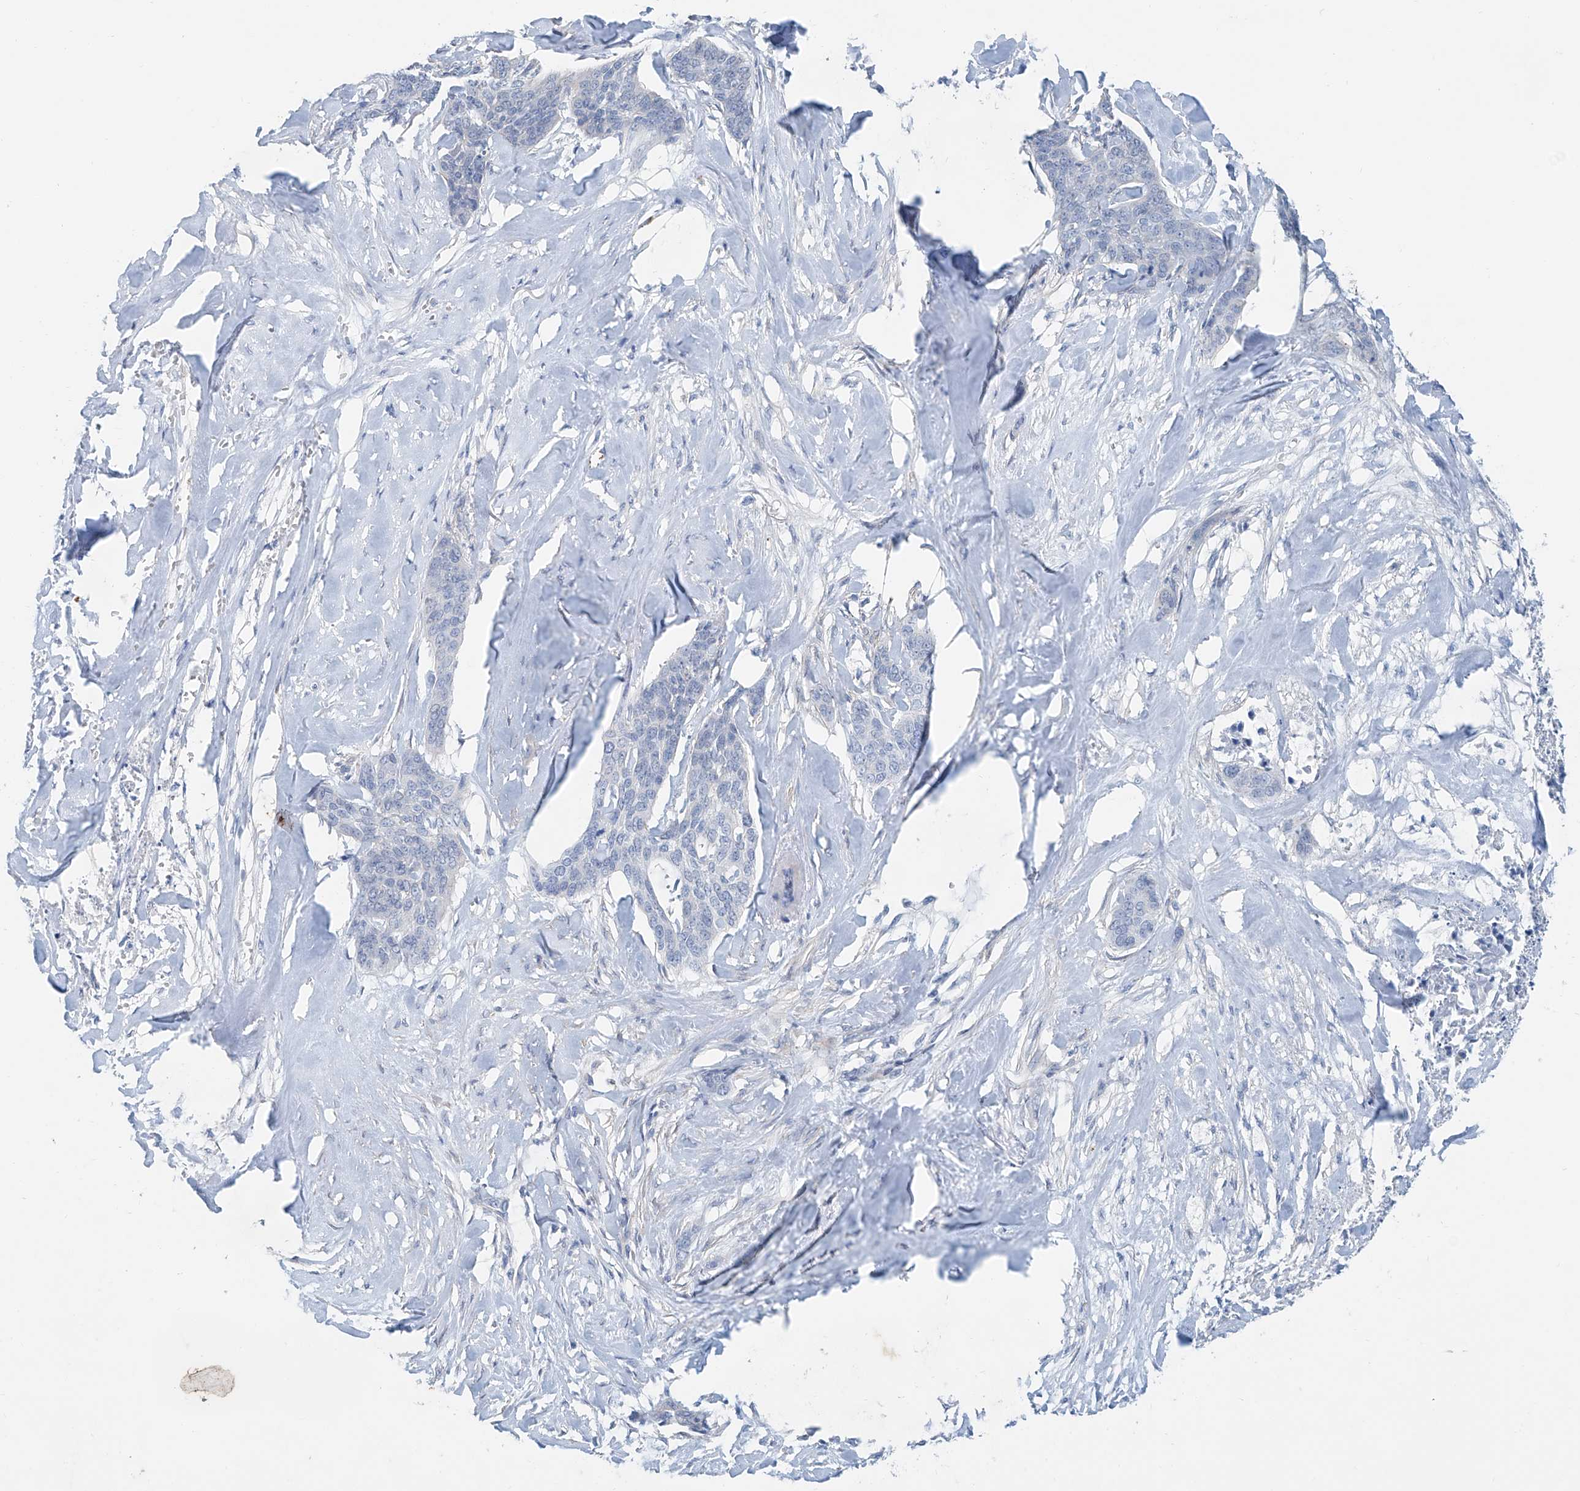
{"staining": {"intensity": "negative", "quantity": "none", "location": "none"}, "tissue": "skin cancer", "cell_type": "Tumor cells", "image_type": "cancer", "snomed": [{"axis": "morphology", "description": "Basal cell carcinoma"}, {"axis": "topography", "description": "Skin"}], "caption": "The micrograph exhibits no staining of tumor cells in skin basal cell carcinoma.", "gene": "ANKRD34A", "patient": {"sex": "female", "age": 64}}